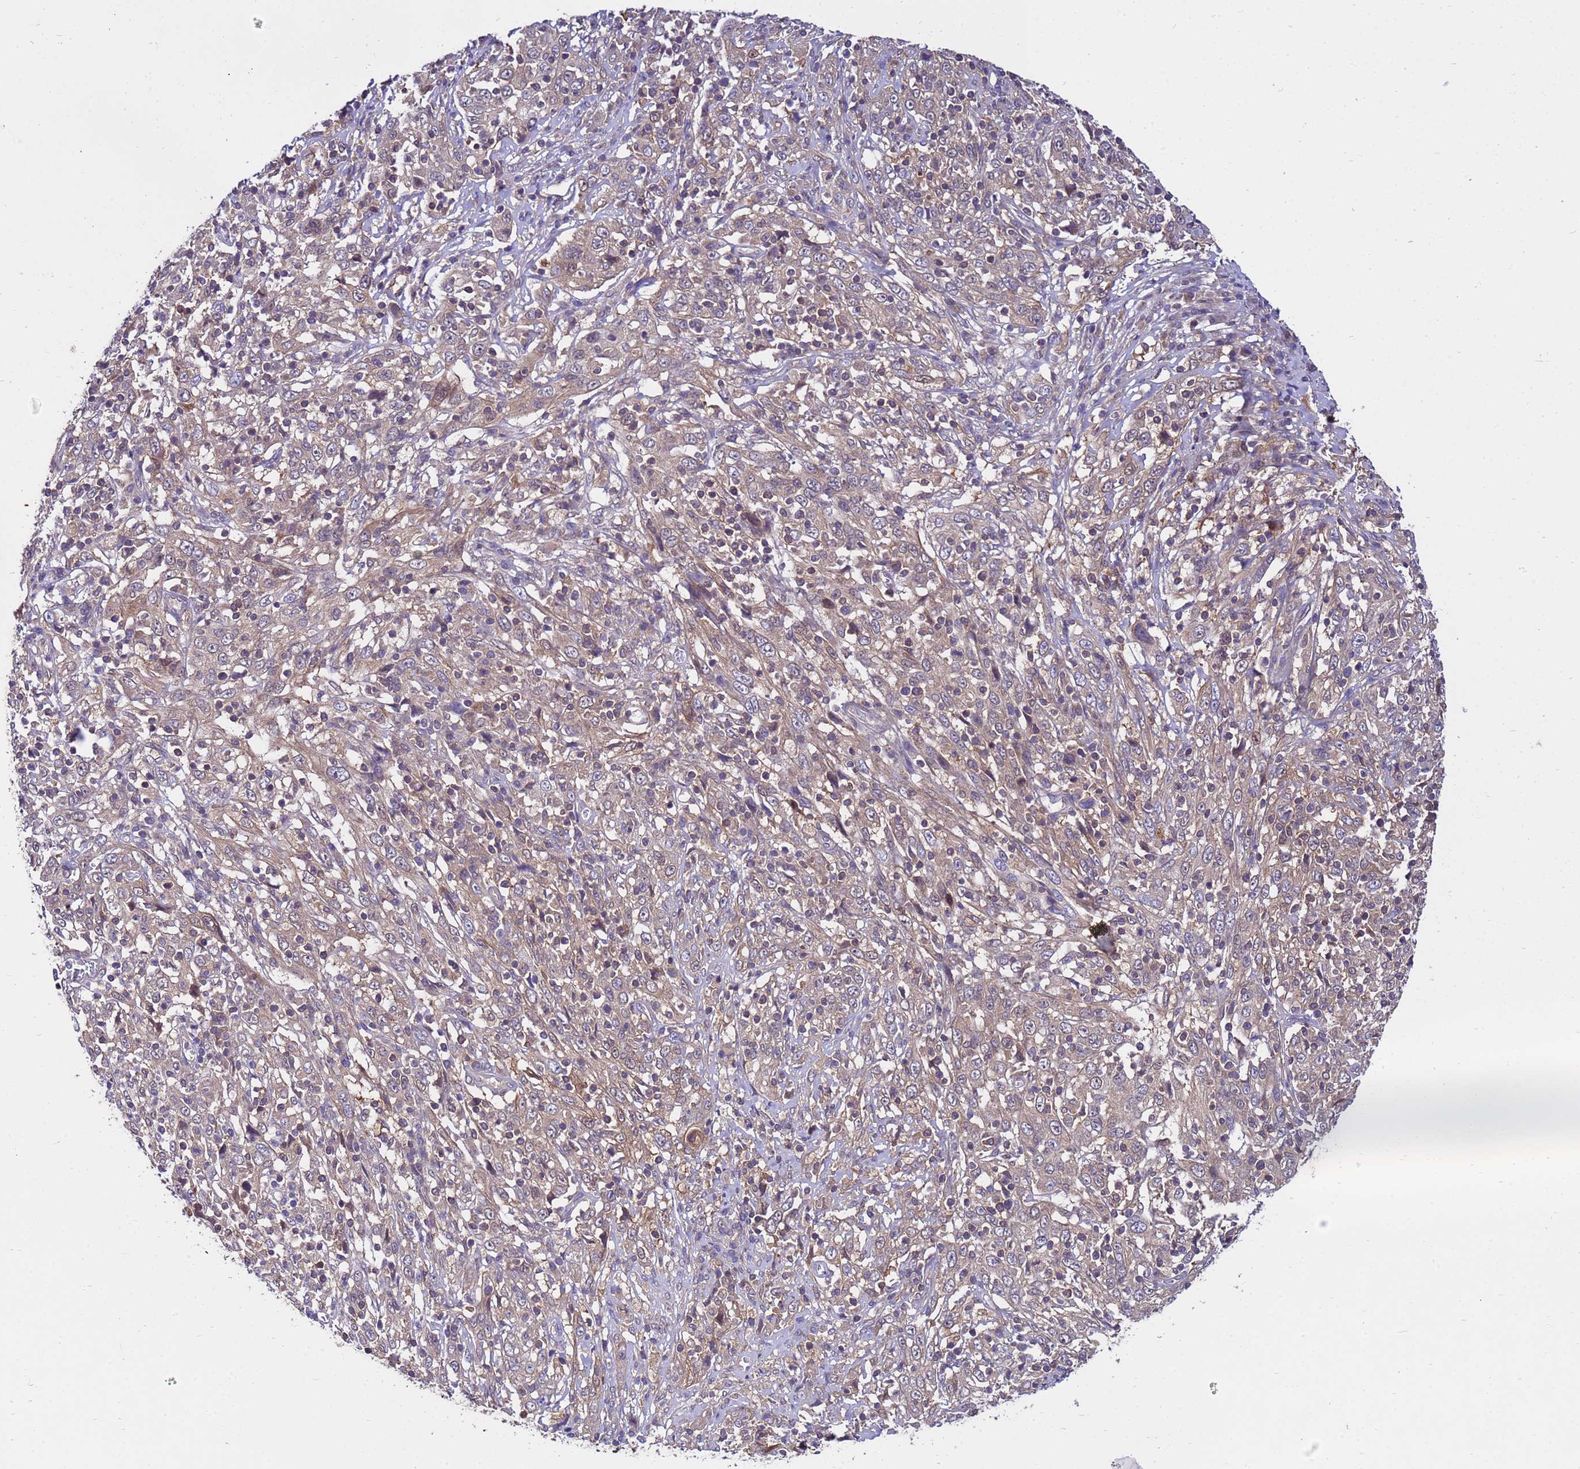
{"staining": {"intensity": "weak", "quantity": "25%-75%", "location": "cytoplasmic/membranous"}, "tissue": "cervical cancer", "cell_type": "Tumor cells", "image_type": "cancer", "snomed": [{"axis": "morphology", "description": "Squamous cell carcinoma, NOS"}, {"axis": "topography", "description": "Cervix"}], "caption": "Immunohistochemical staining of squamous cell carcinoma (cervical) reveals low levels of weak cytoplasmic/membranous protein staining in approximately 25%-75% of tumor cells. (DAB (3,3'-diaminobenzidine) = brown stain, brightfield microscopy at high magnification).", "gene": "GET3", "patient": {"sex": "female", "age": 46}}